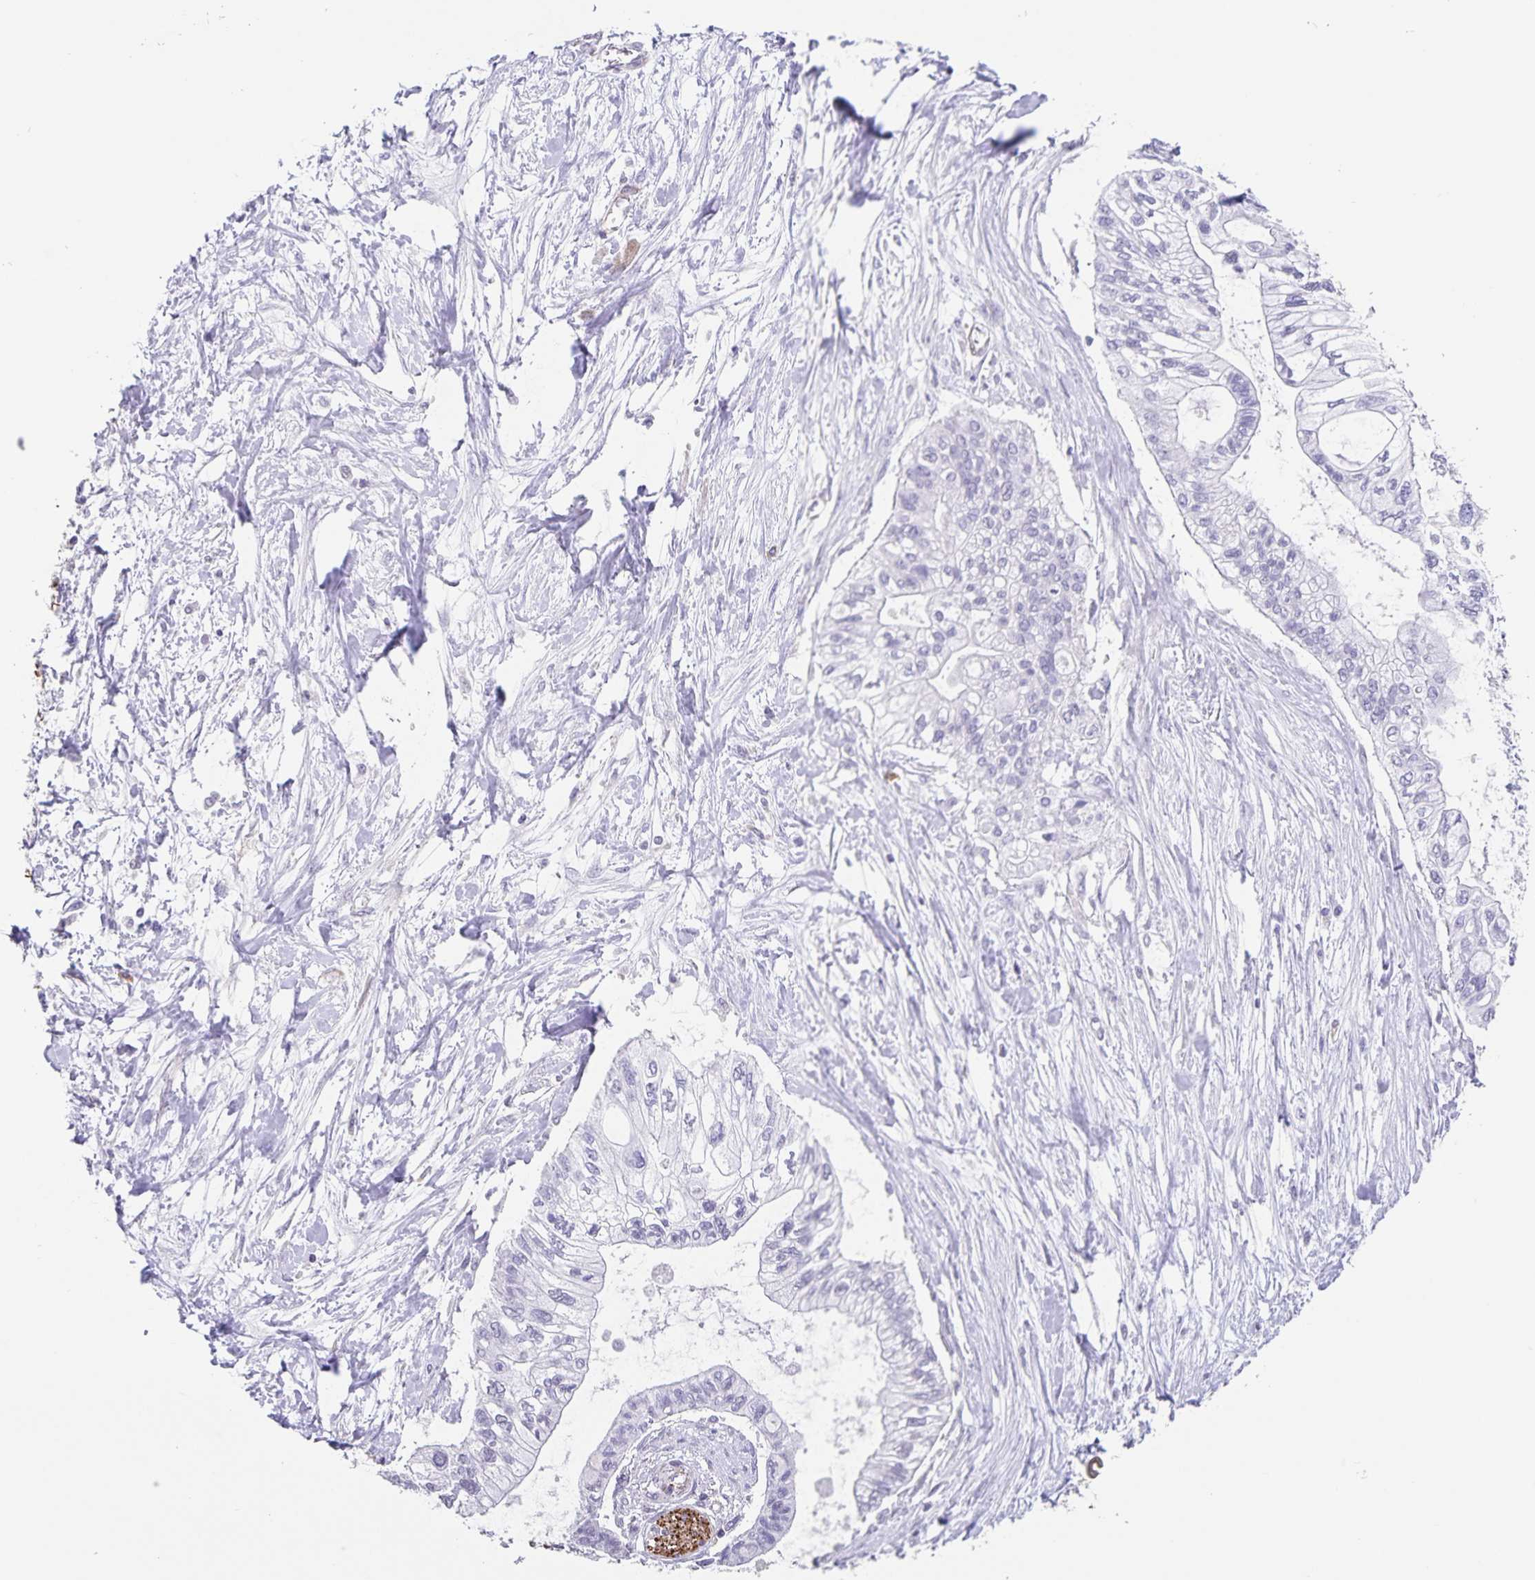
{"staining": {"intensity": "negative", "quantity": "none", "location": "none"}, "tissue": "pancreatic cancer", "cell_type": "Tumor cells", "image_type": "cancer", "snomed": [{"axis": "morphology", "description": "Adenocarcinoma, NOS"}, {"axis": "topography", "description": "Pancreas"}], "caption": "High magnification brightfield microscopy of pancreatic cancer (adenocarcinoma) stained with DAB (3,3'-diaminobenzidine) (brown) and counterstained with hematoxylin (blue): tumor cells show no significant positivity.", "gene": "SYNM", "patient": {"sex": "female", "age": 77}}